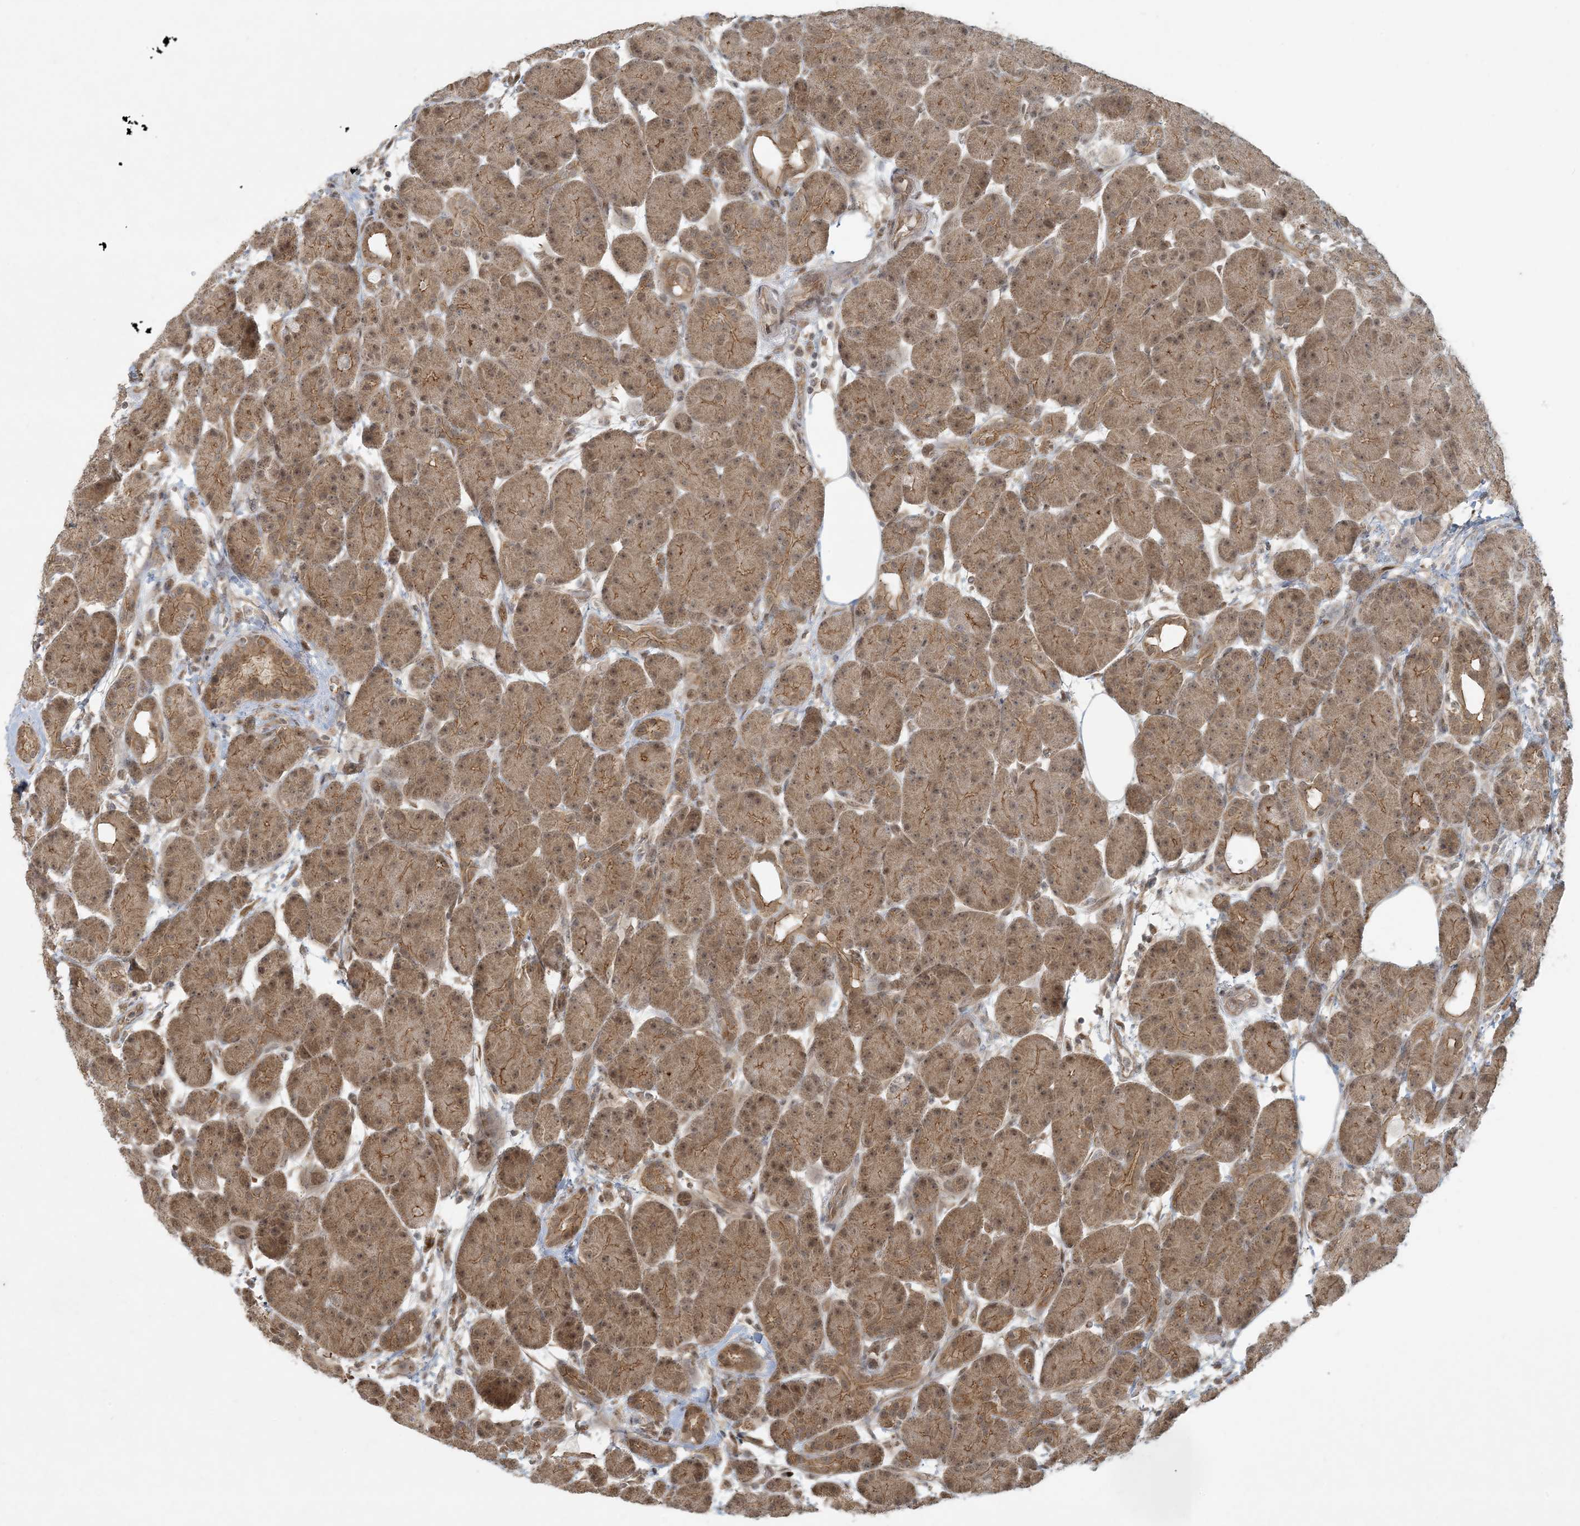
{"staining": {"intensity": "moderate", "quantity": ">75%", "location": "cytoplasmic/membranous,nuclear"}, "tissue": "pancreas", "cell_type": "Exocrine glandular cells", "image_type": "normal", "snomed": [{"axis": "morphology", "description": "Normal tissue, NOS"}, {"axis": "topography", "description": "Pancreas"}], "caption": "Protein staining by immunohistochemistry shows moderate cytoplasmic/membranous,nuclear positivity in about >75% of exocrine glandular cells in normal pancreas. (IHC, brightfield microscopy, high magnification).", "gene": "BCORL1", "patient": {"sex": "male", "age": 63}}